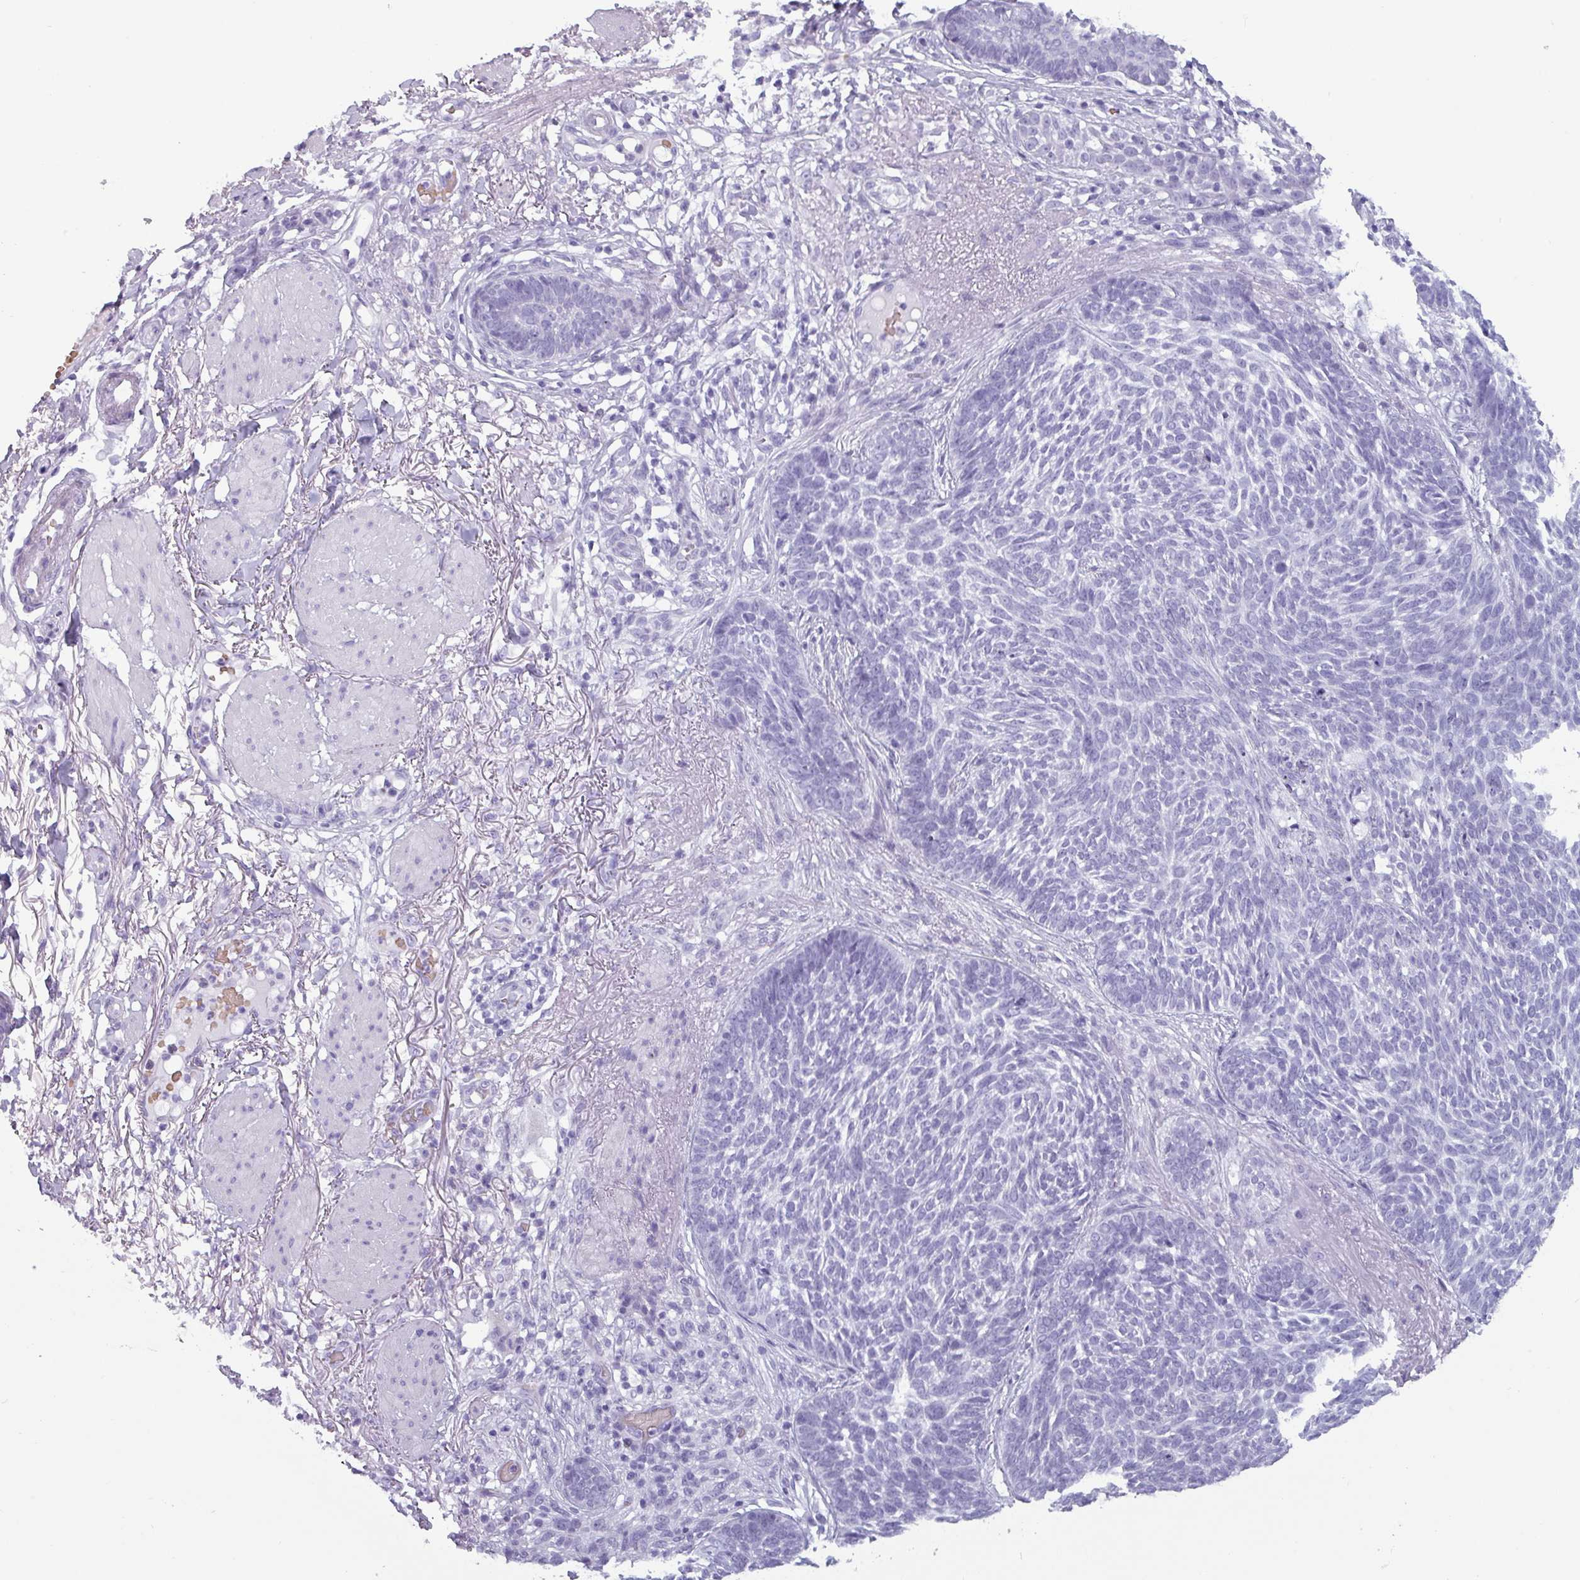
{"staining": {"intensity": "negative", "quantity": "none", "location": "none"}, "tissue": "skin cancer", "cell_type": "Tumor cells", "image_type": "cancer", "snomed": [{"axis": "morphology", "description": "Normal tissue, NOS"}, {"axis": "morphology", "description": "Basal cell carcinoma"}, {"axis": "topography", "description": "Skin"}], "caption": "Tumor cells are negative for brown protein staining in skin cancer (basal cell carcinoma). The staining was performed using DAB (3,3'-diaminobenzidine) to visualize the protein expression in brown, while the nuclei were stained in blue with hematoxylin (Magnification: 20x).", "gene": "CRYBB2", "patient": {"sex": "male", "age": 64}}